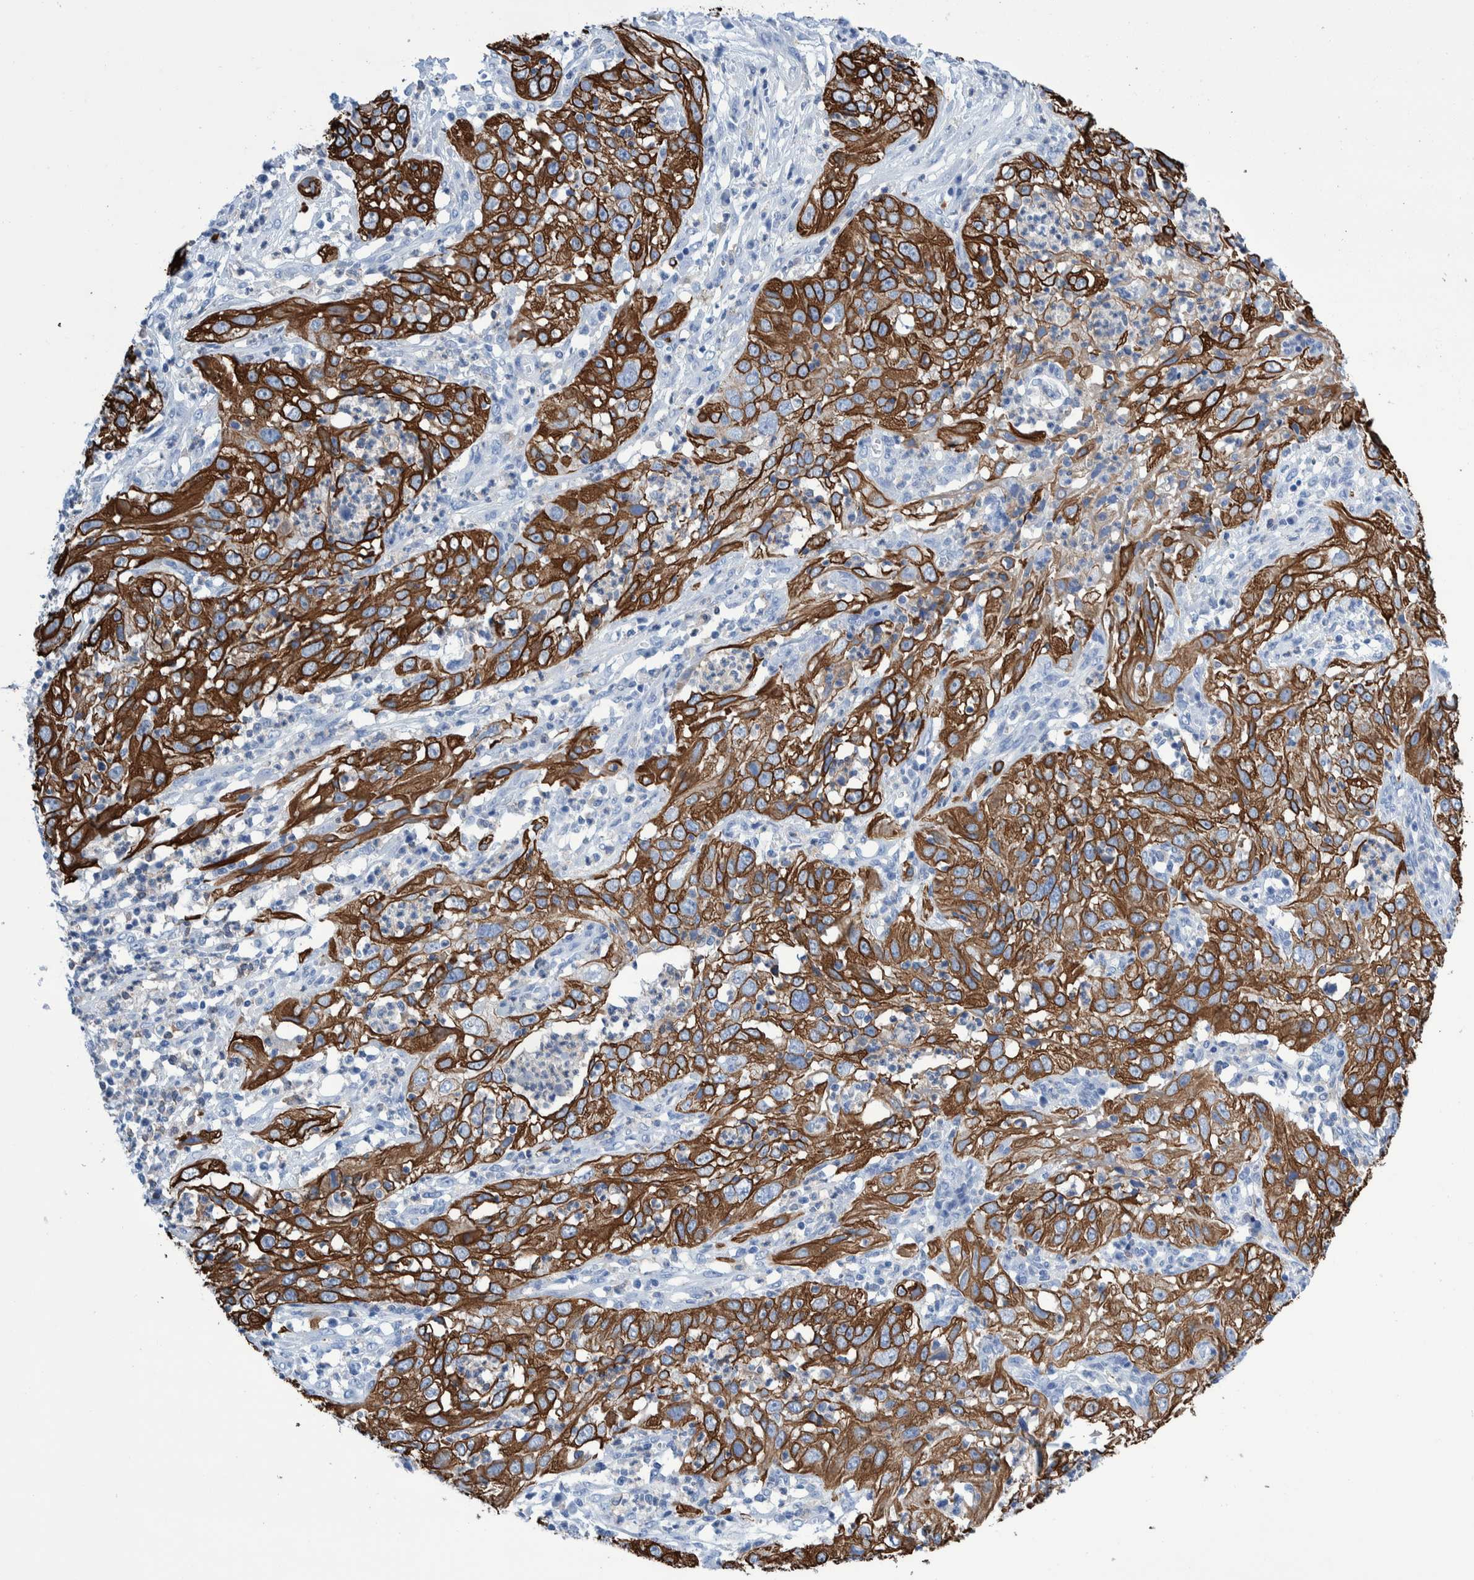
{"staining": {"intensity": "strong", "quantity": ">75%", "location": "cytoplasmic/membranous"}, "tissue": "cervical cancer", "cell_type": "Tumor cells", "image_type": "cancer", "snomed": [{"axis": "morphology", "description": "Squamous cell carcinoma, NOS"}, {"axis": "topography", "description": "Cervix"}], "caption": "Protein expression analysis of squamous cell carcinoma (cervical) displays strong cytoplasmic/membranous positivity in about >75% of tumor cells.", "gene": "KRT14", "patient": {"sex": "female", "age": 32}}